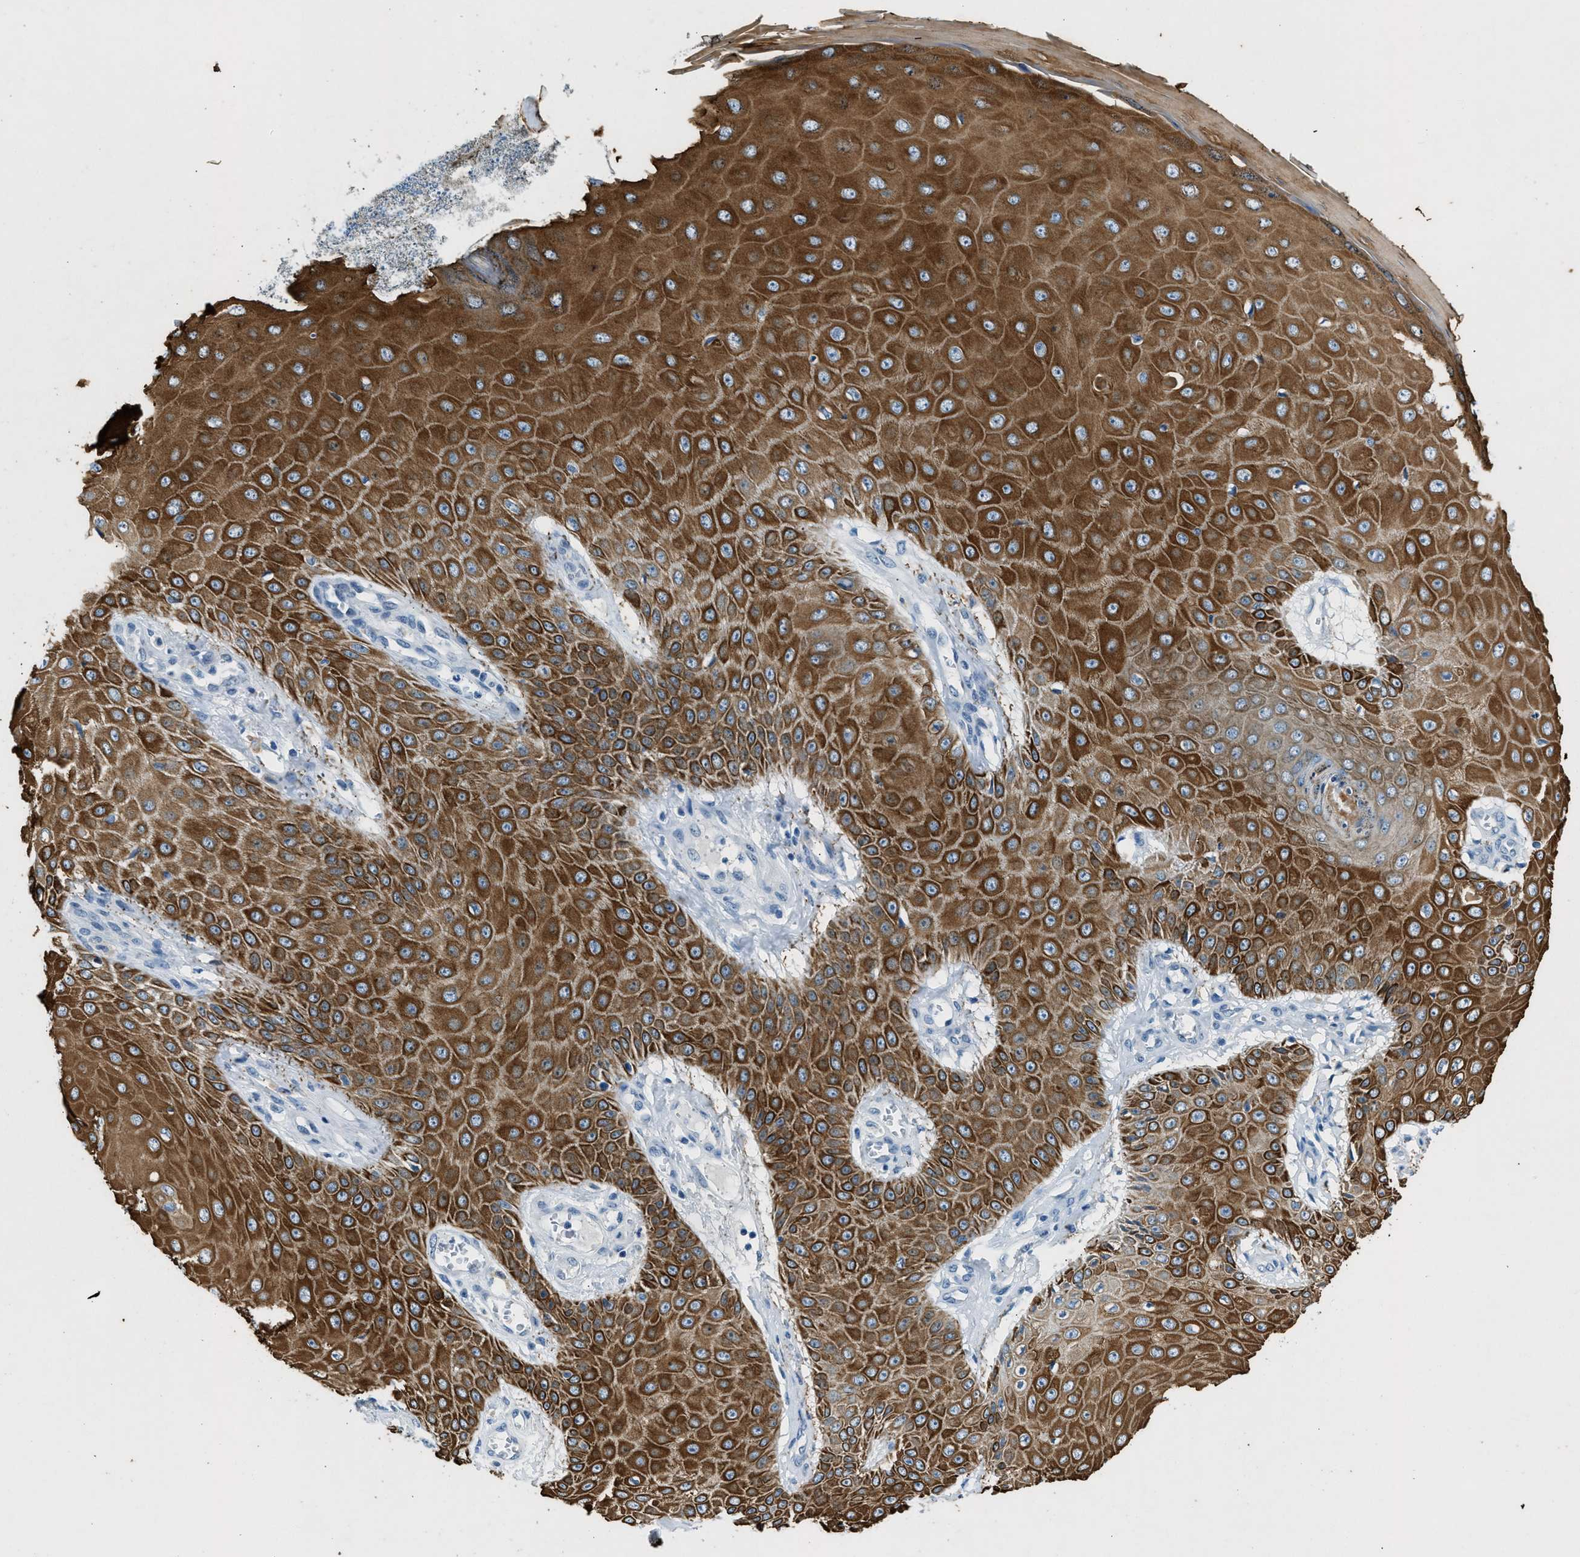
{"staining": {"intensity": "strong", "quantity": ">75%", "location": "cytoplasmic/membranous"}, "tissue": "skin cancer", "cell_type": "Tumor cells", "image_type": "cancer", "snomed": [{"axis": "morphology", "description": "Squamous cell carcinoma, NOS"}, {"axis": "topography", "description": "Skin"}], "caption": "Immunohistochemical staining of human skin cancer displays strong cytoplasmic/membranous protein expression in about >75% of tumor cells.", "gene": "CFAP20", "patient": {"sex": "male", "age": 74}}